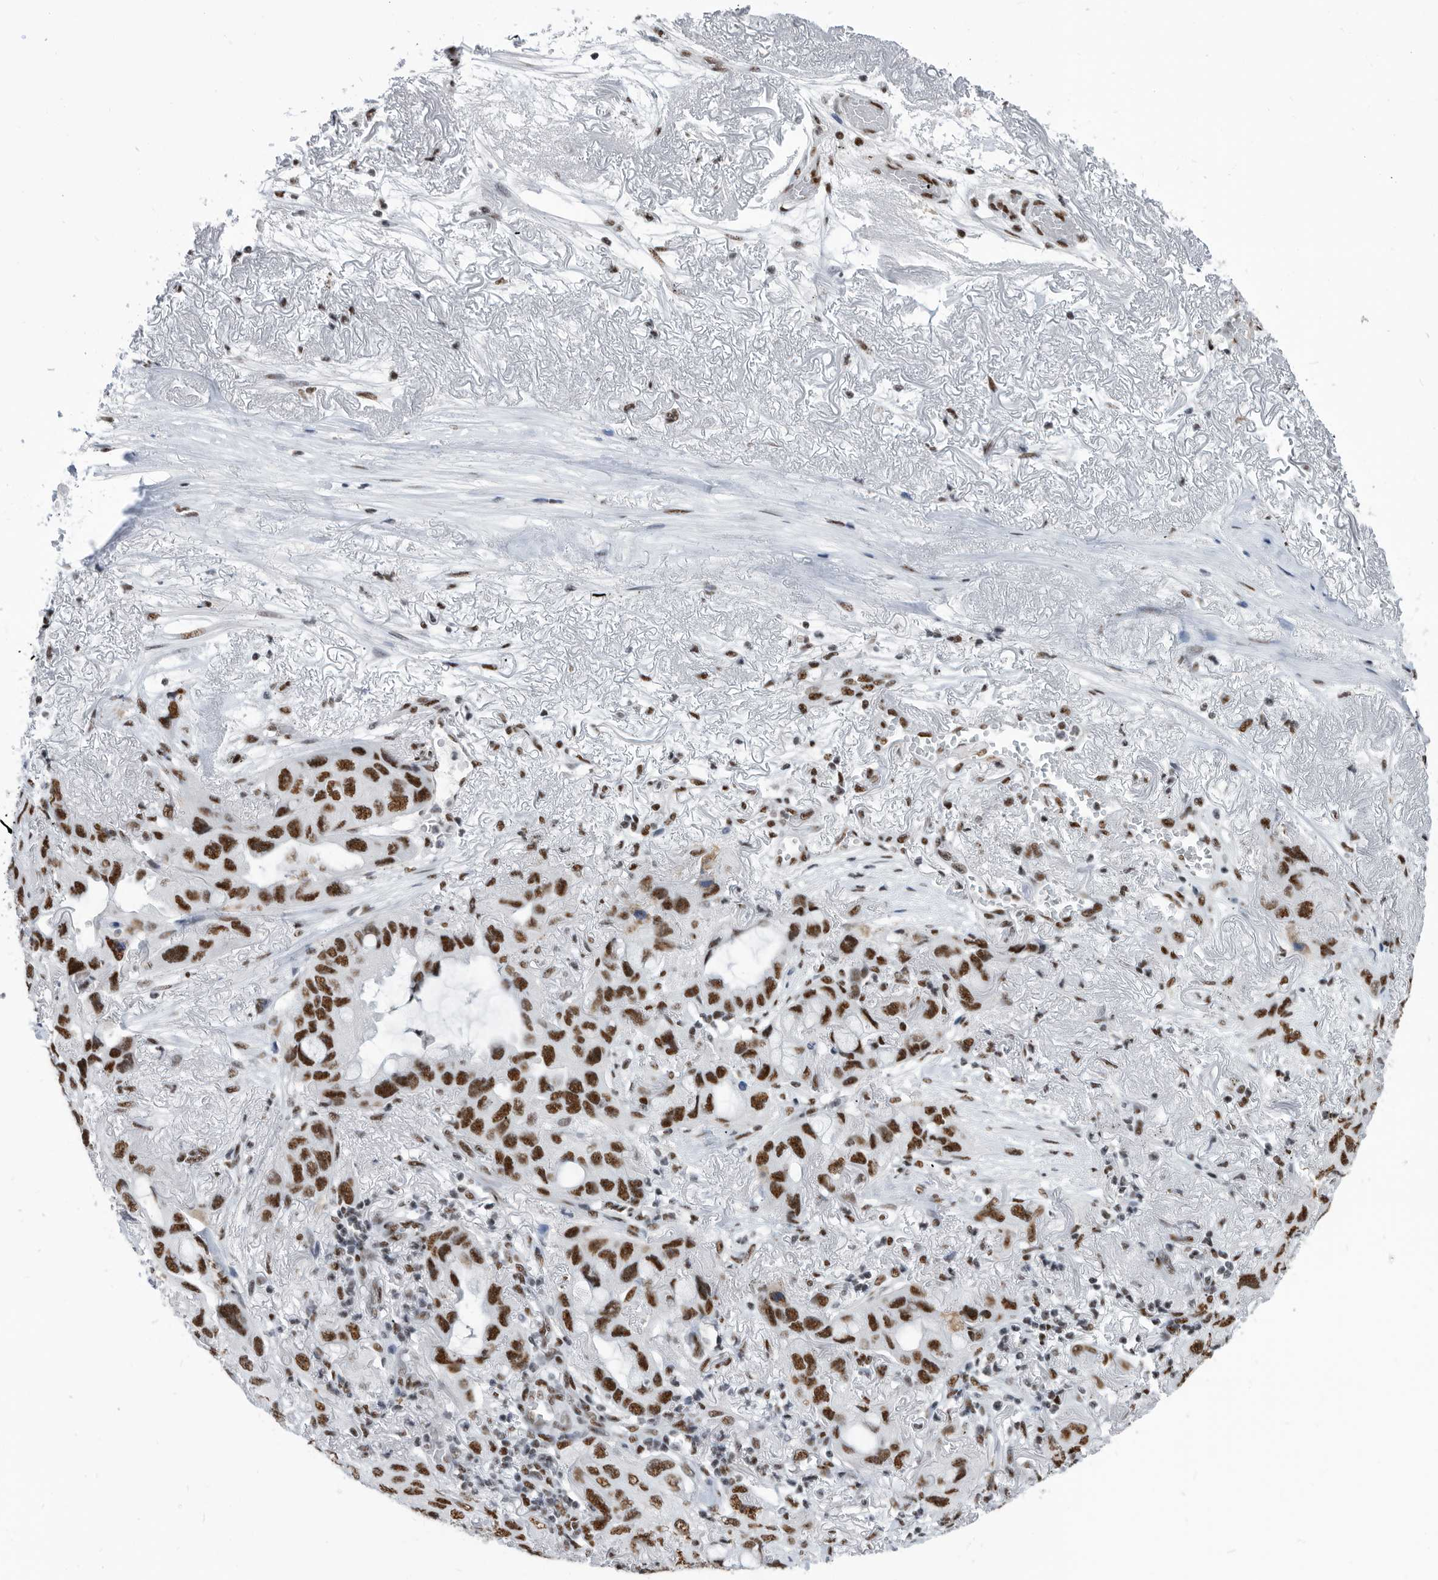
{"staining": {"intensity": "strong", "quantity": ">75%", "location": "nuclear"}, "tissue": "lung cancer", "cell_type": "Tumor cells", "image_type": "cancer", "snomed": [{"axis": "morphology", "description": "Squamous cell carcinoma, NOS"}, {"axis": "topography", "description": "Lung"}], "caption": "Squamous cell carcinoma (lung) stained with DAB IHC shows high levels of strong nuclear staining in about >75% of tumor cells.", "gene": "SF3A1", "patient": {"sex": "female", "age": 73}}